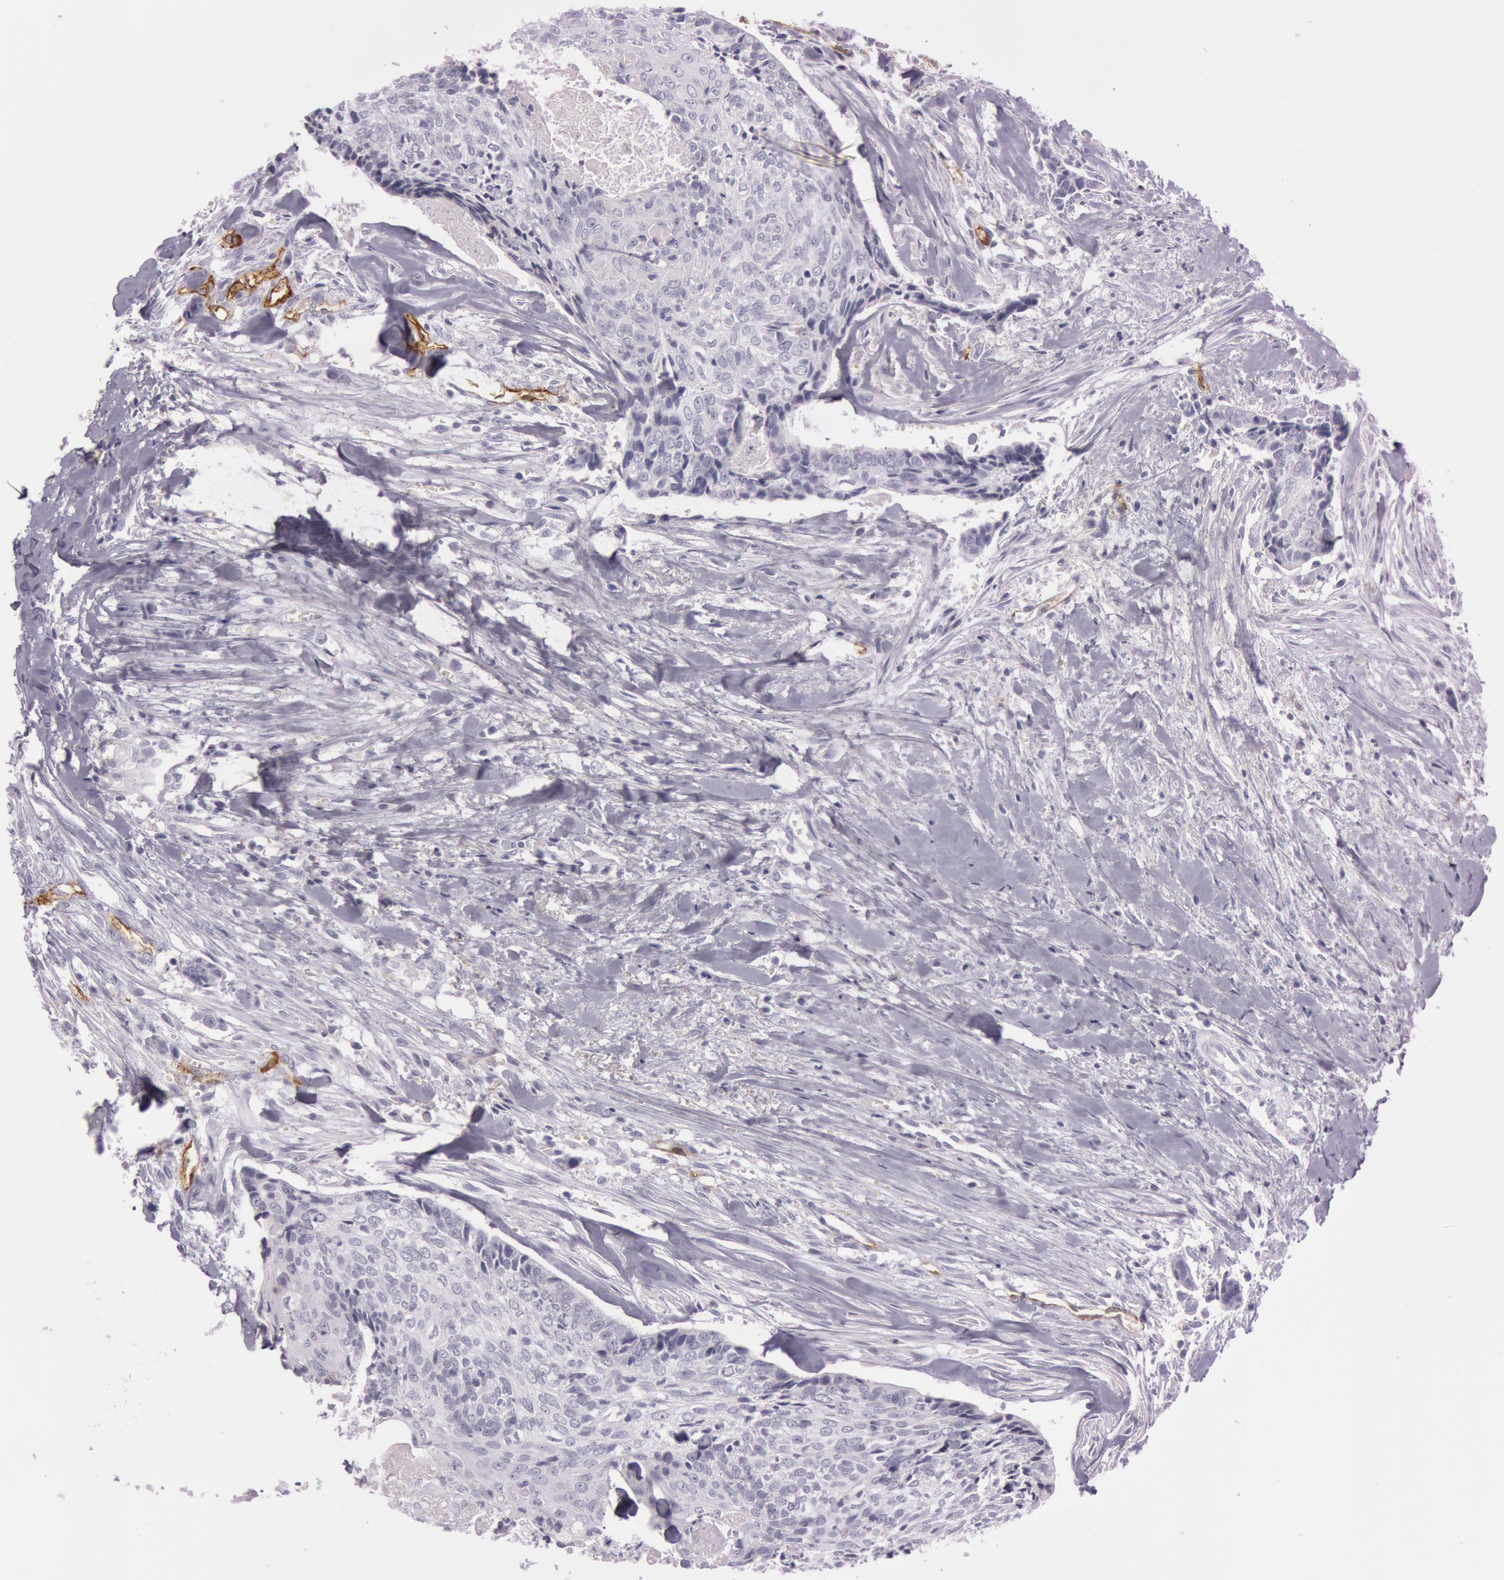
{"staining": {"intensity": "negative", "quantity": "none", "location": "none"}, "tissue": "head and neck cancer", "cell_type": "Tumor cells", "image_type": "cancer", "snomed": [{"axis": "morphology", "description": "Squamous cell carcinoma, NOS"}, {"axis": "topography", "description": "Salivary gland"}, {"axis": "topography", "description": "Head-Neck"}], "caption": "Histopathology image shows no significant protein positivity in tumor cells of head and neck cancer.", "gene": "FOLH1", "patient": {"sex": "male", "age": 70}}